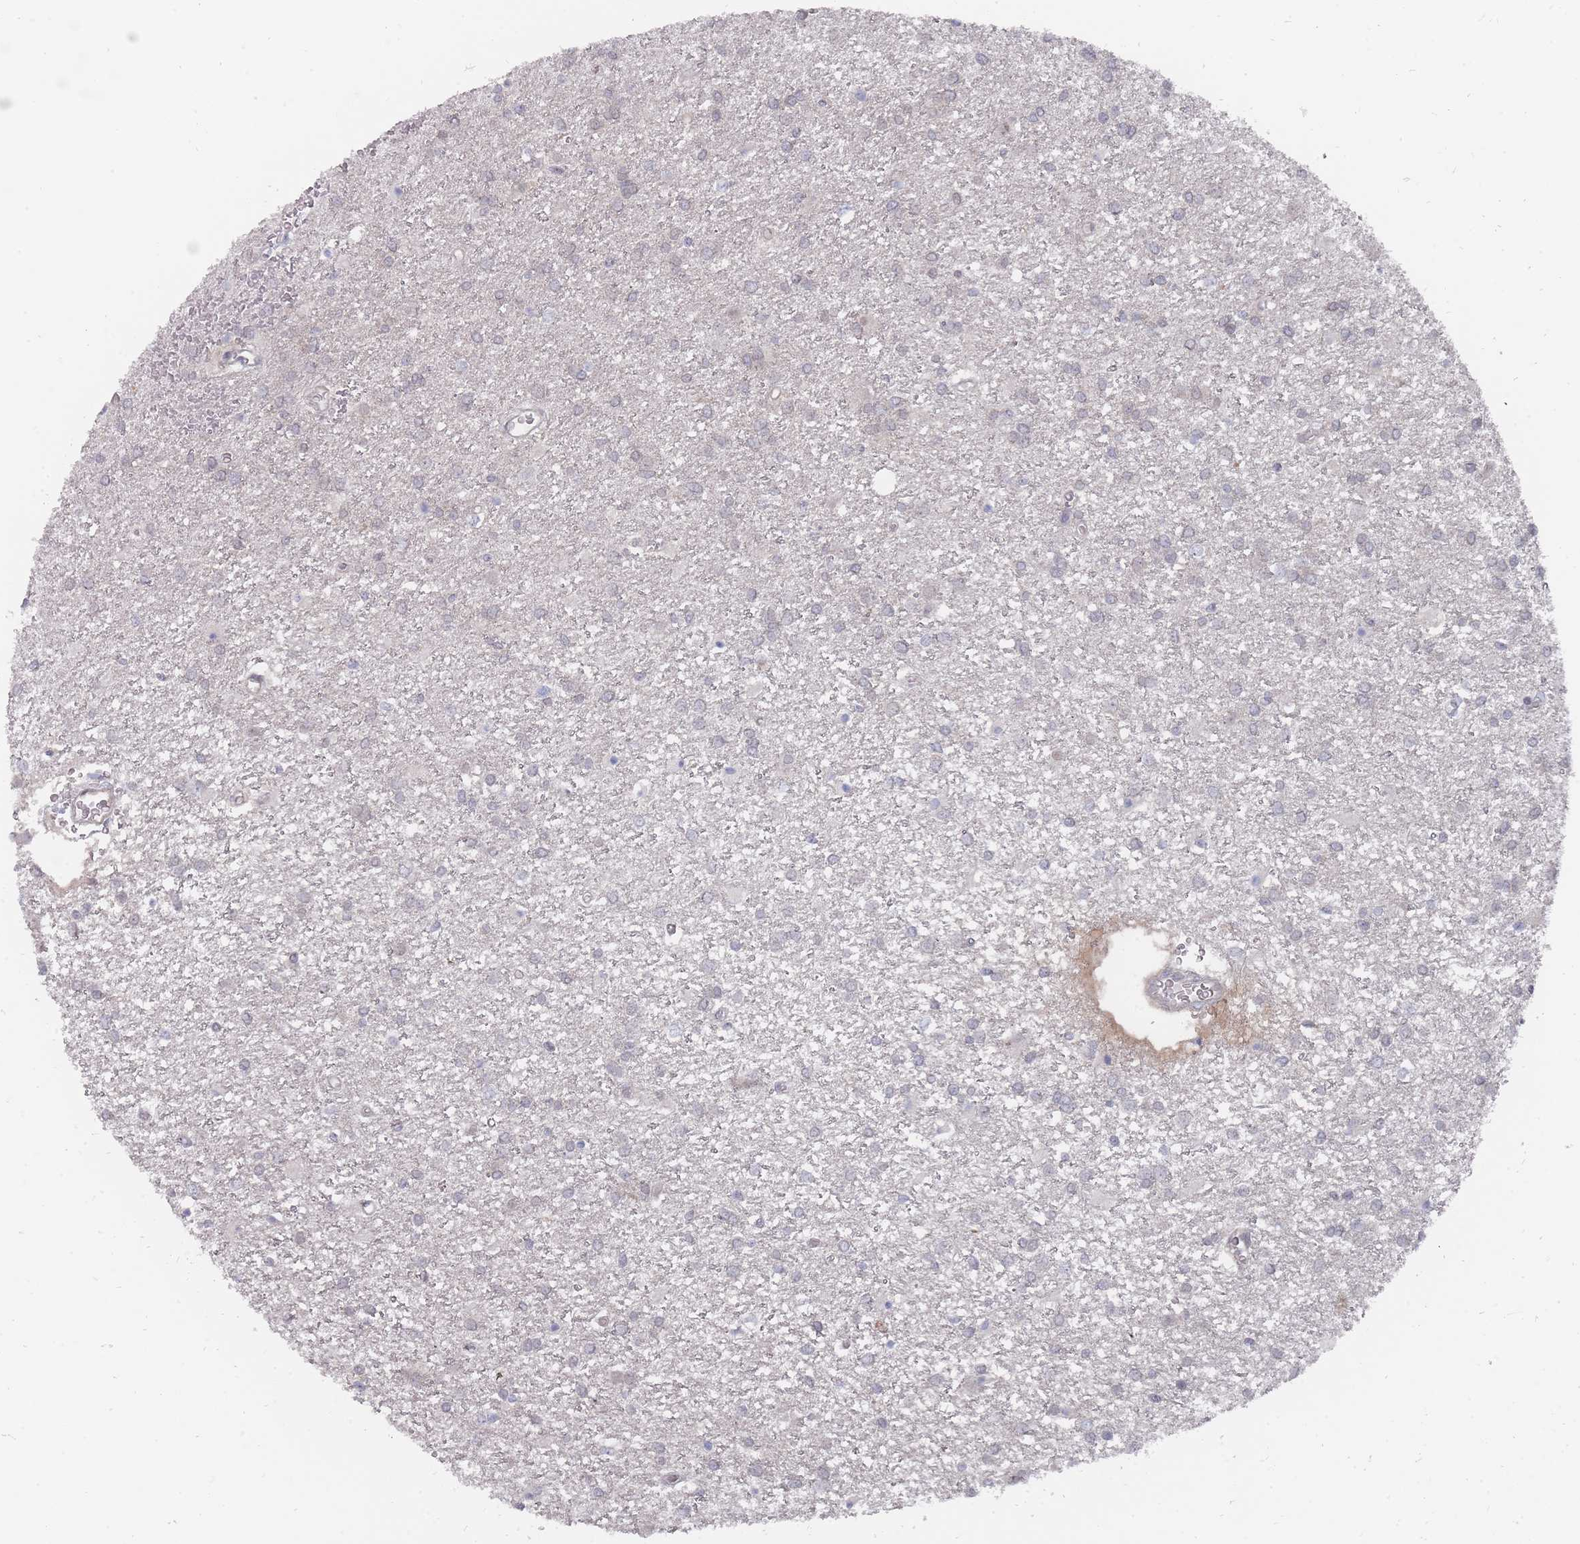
{"staining": {"intensity": "negative", "quantity": "none", "location": "none"}, "tissue": "glioma", "cell_type": "Tumor cells", "image_type": "cancer", "snomed": [{"axis": "morphology", "description": "Glioma, malignant, High grade"}, {"axis": "topography", "description": "Brain"}], "caption": "Immunohistochemical staining of human glioma reveals no significant staining in tumor cells.", "gene": "NKD1", "patient": {"sex": "female", "age": 50}}